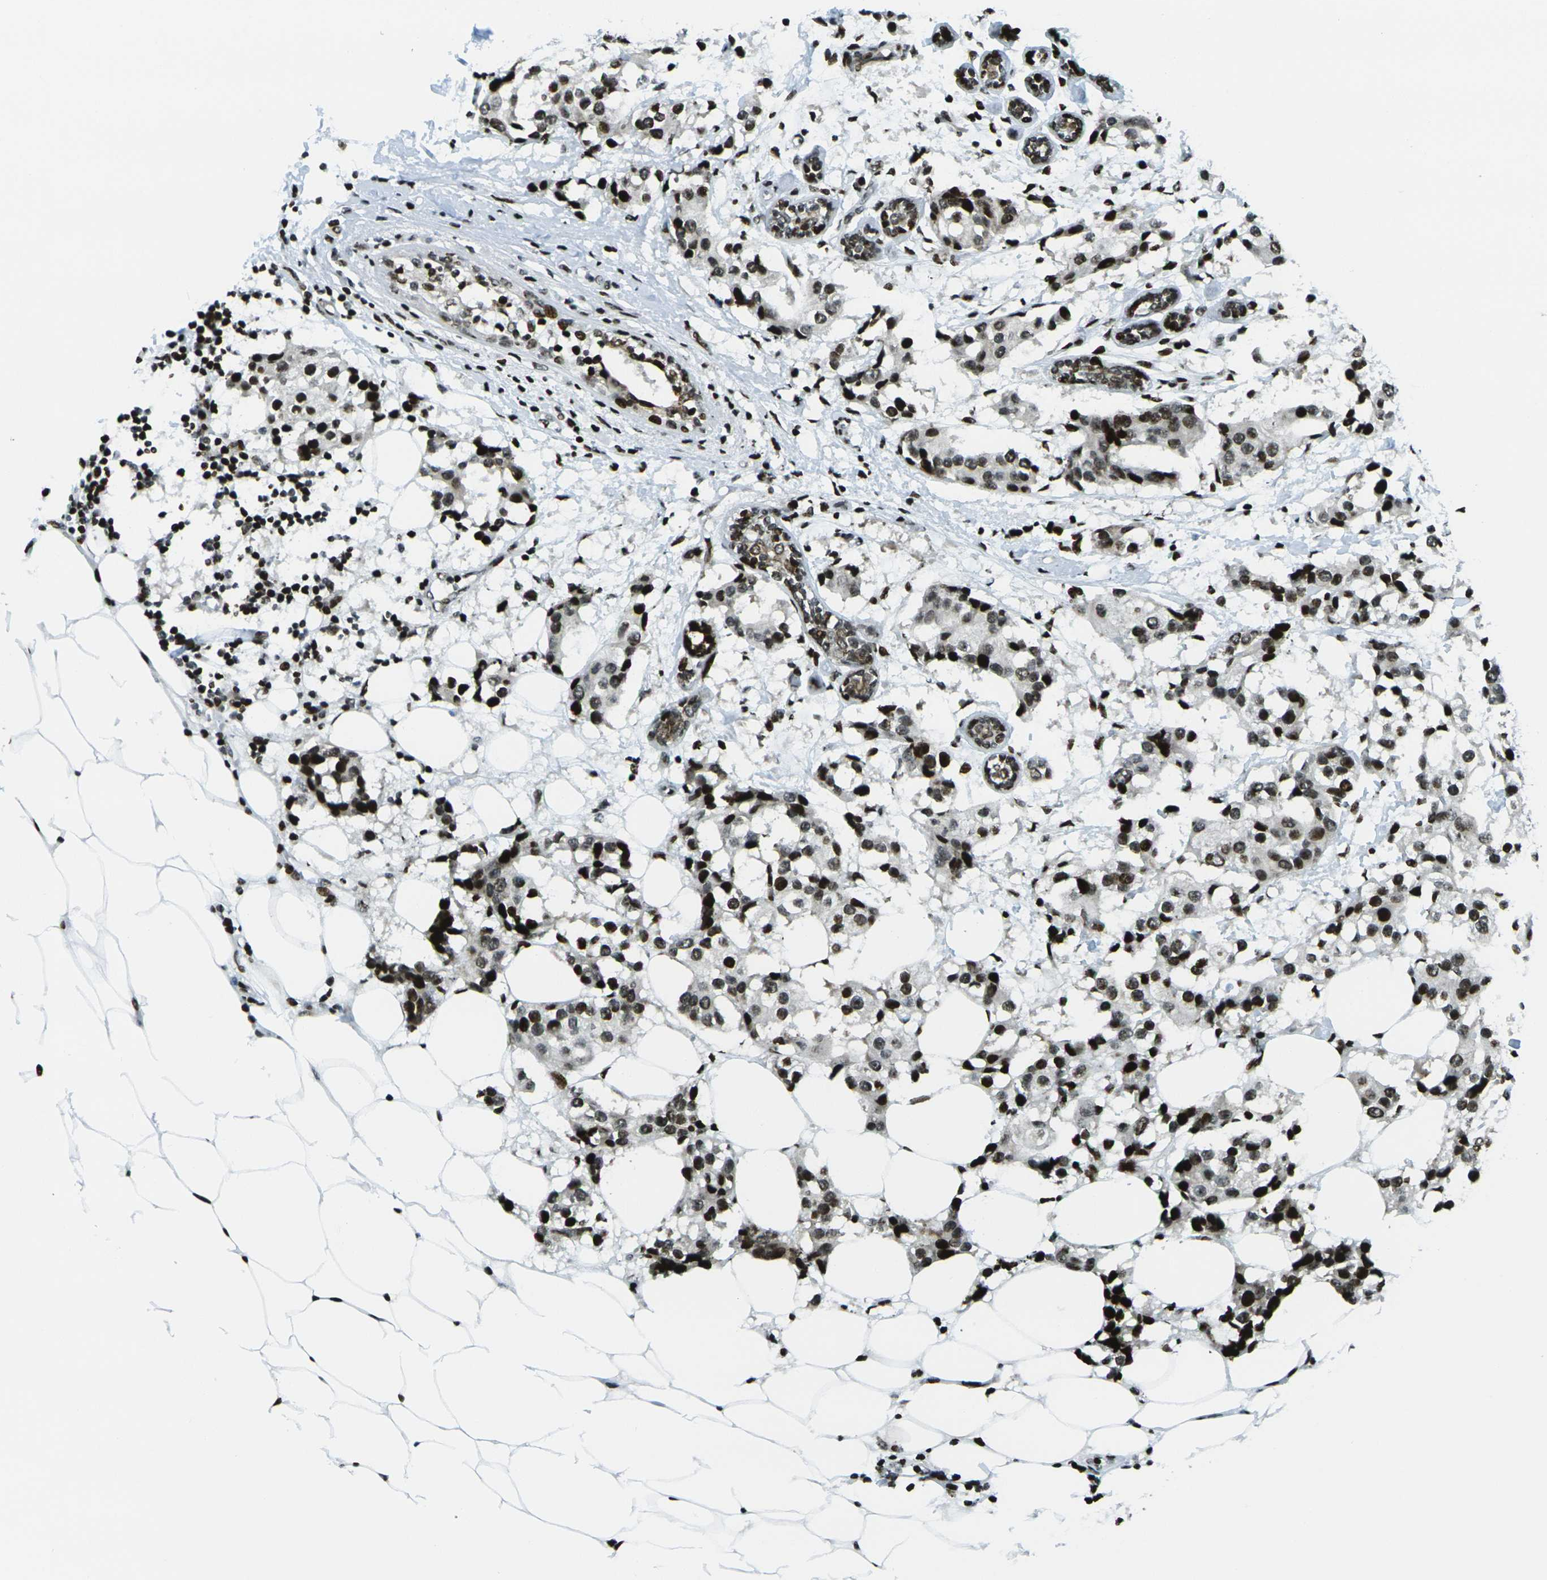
{"staining": {"intensity": "strong", "quantity": ">75%", "location": "nuclear"}, "tissue": "breast cancer", "cell_type": "Tumor cells", "image_type": "cancer", "snomed": [{"axis": "morphology", "description": "Normal tissue, NOS"}, {"axis": "morphology", "description": "Duct carcinoma"}, {"axis": "topography", "description": "Breast"}], "caption": "Human breast intraductal carcinoma stained with a brown dye shows strong nuclear positive positivity in approximately >75% of tumor cells.", "gene": "H3-3A", "patient": {"sex": "female", "age": 39}}